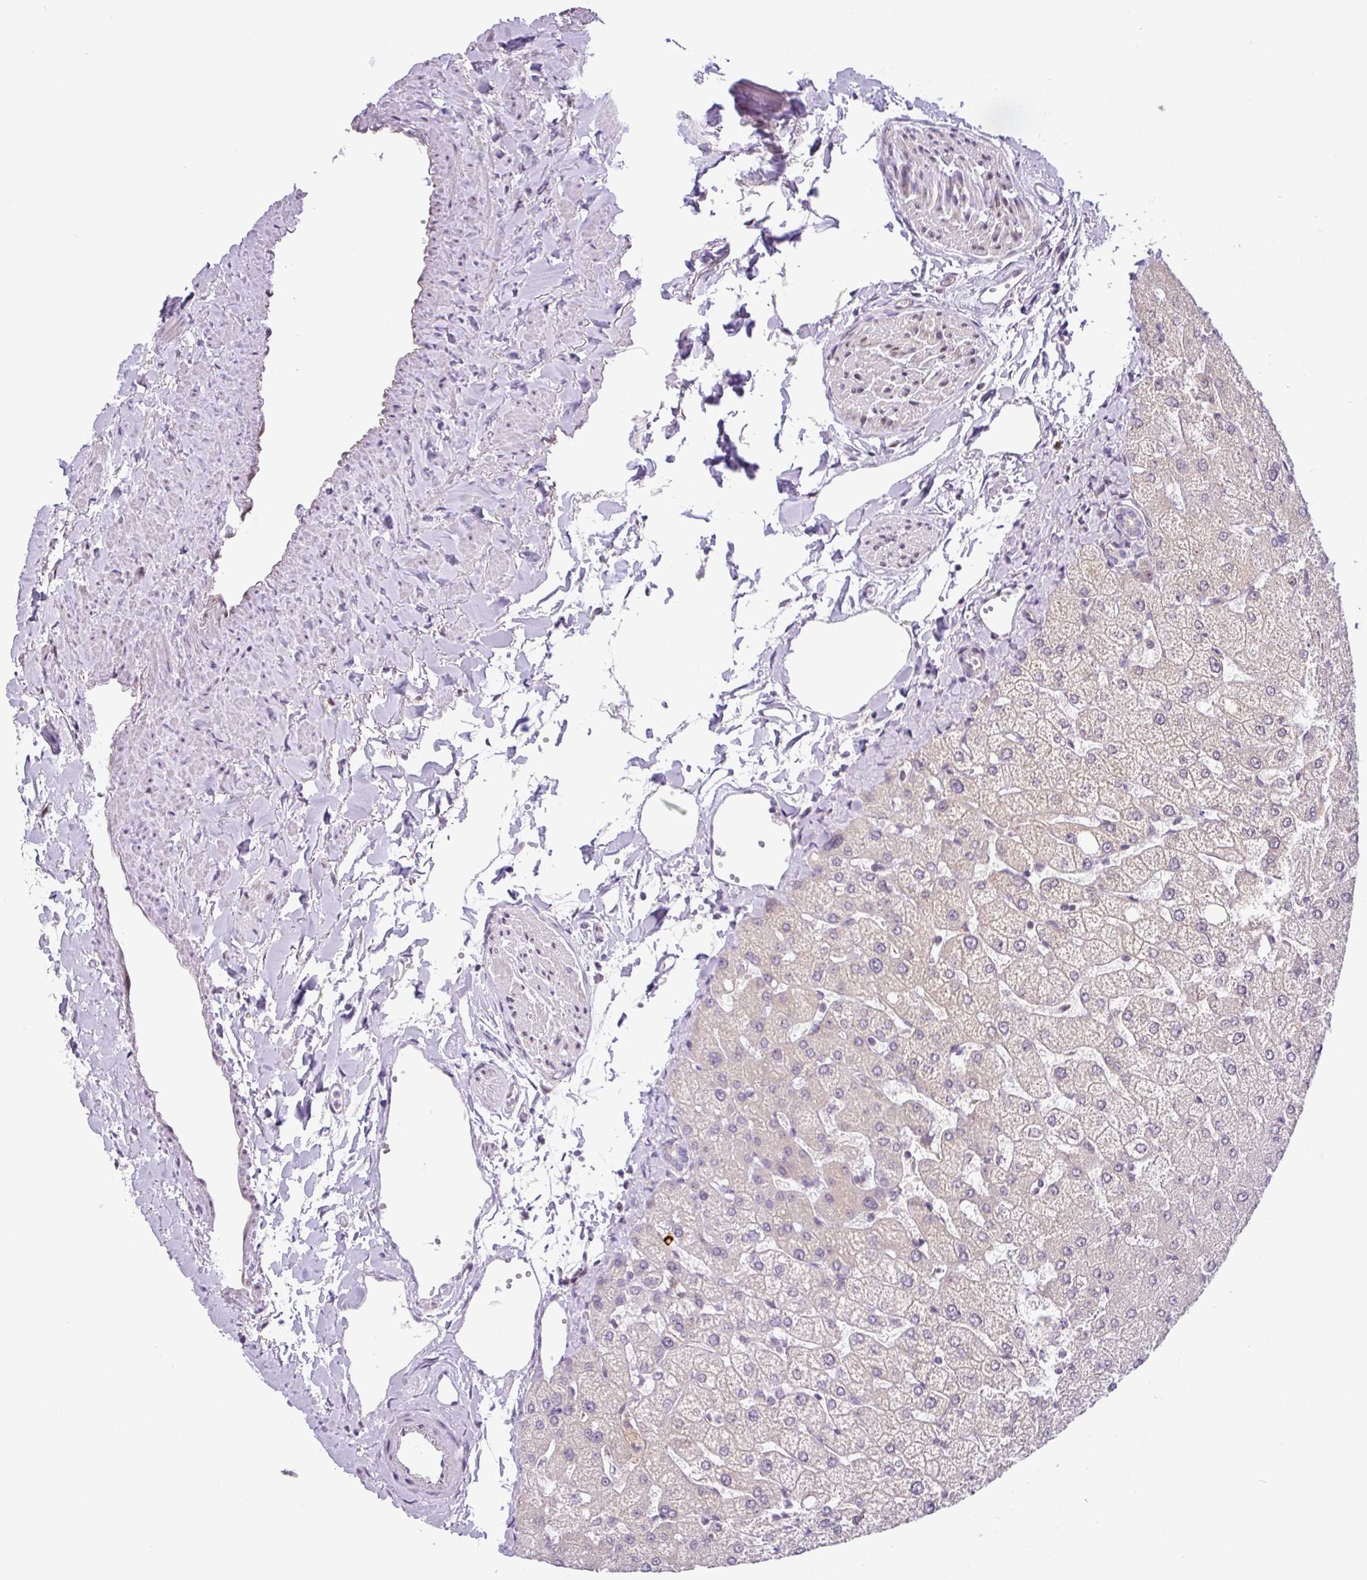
{"staining": {"intensity": "negative", "quantity": "none", "location": "none"}, "tissue": "liver", "cell_type": "Cholangiocytes", "image_type": "normal", "snomed": [{"axis": "morphology", "description": "Normal tissue, NOS"}, {"axis": "topography", "description": "Liver"}], "caption": "DAB immunohistochemical staining of unremarkable liver demonstrates no significant expression in cholangiocytes.", "gene": "NDUFB2", "patient": {"sex": "female", "age": 54}}